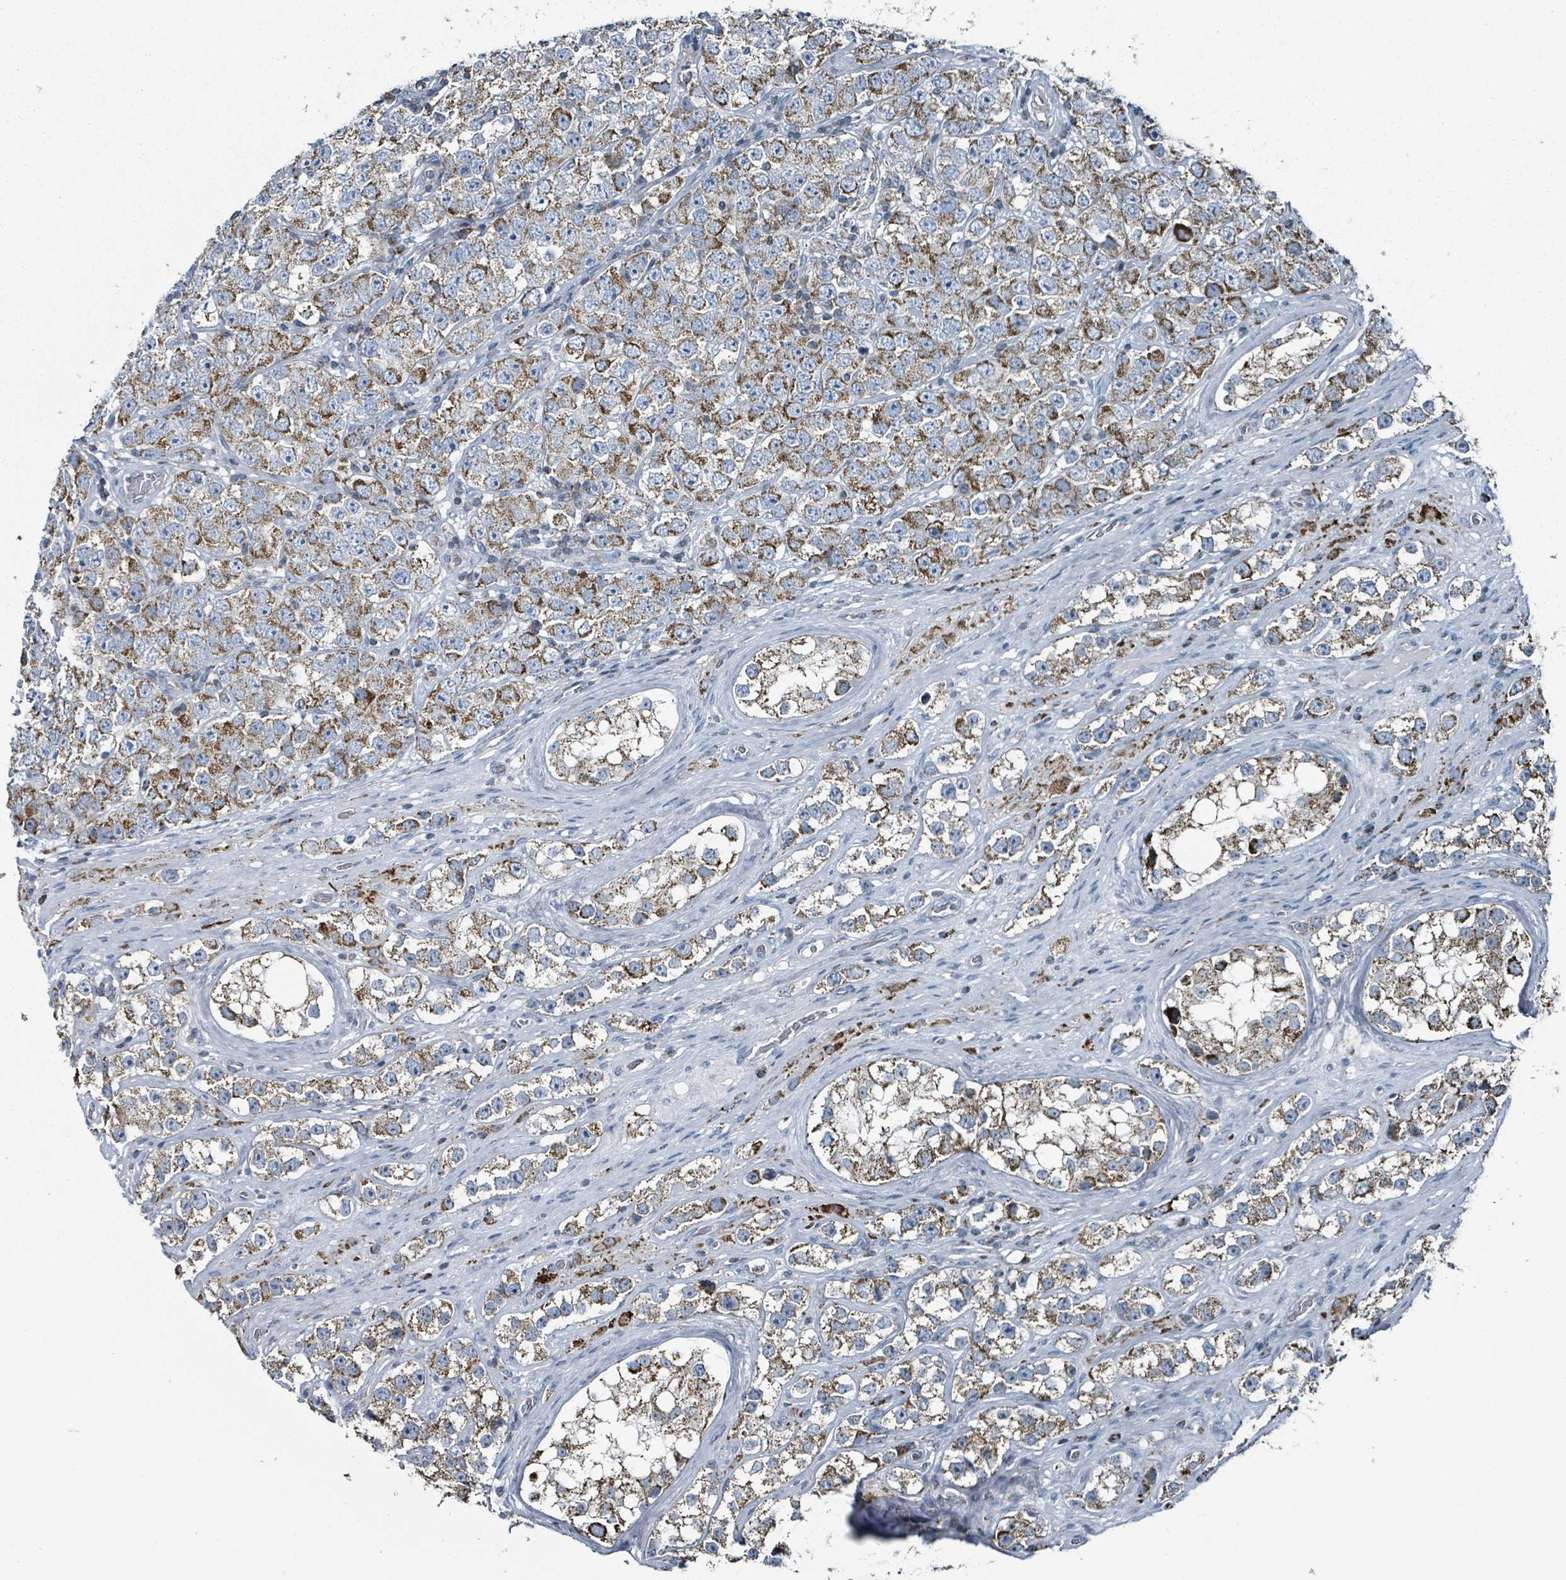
{"staining": {"intensity": "moderate", "quantity": ">75%", "location": "cytoplasmic/membranous"}, "tissue": "testis cancer", "cell_type": "Tumor cells", "image_type": "cancer", "snomed": [{"axis": "morphology", "description": "Seminoma, NOS"}, {"axis": "topography", "description": "Testis"}], "caption": "A high-resolution photomicrograph shows immunohistochemistry (IHC) staining of testis cancer (seminoma), which demonstrates moderate cytoplasmic/membranous positivity in about >75% of tumor cells.", "gene": "ABHD18", "patient": {"sex": "male", "age": 28}}